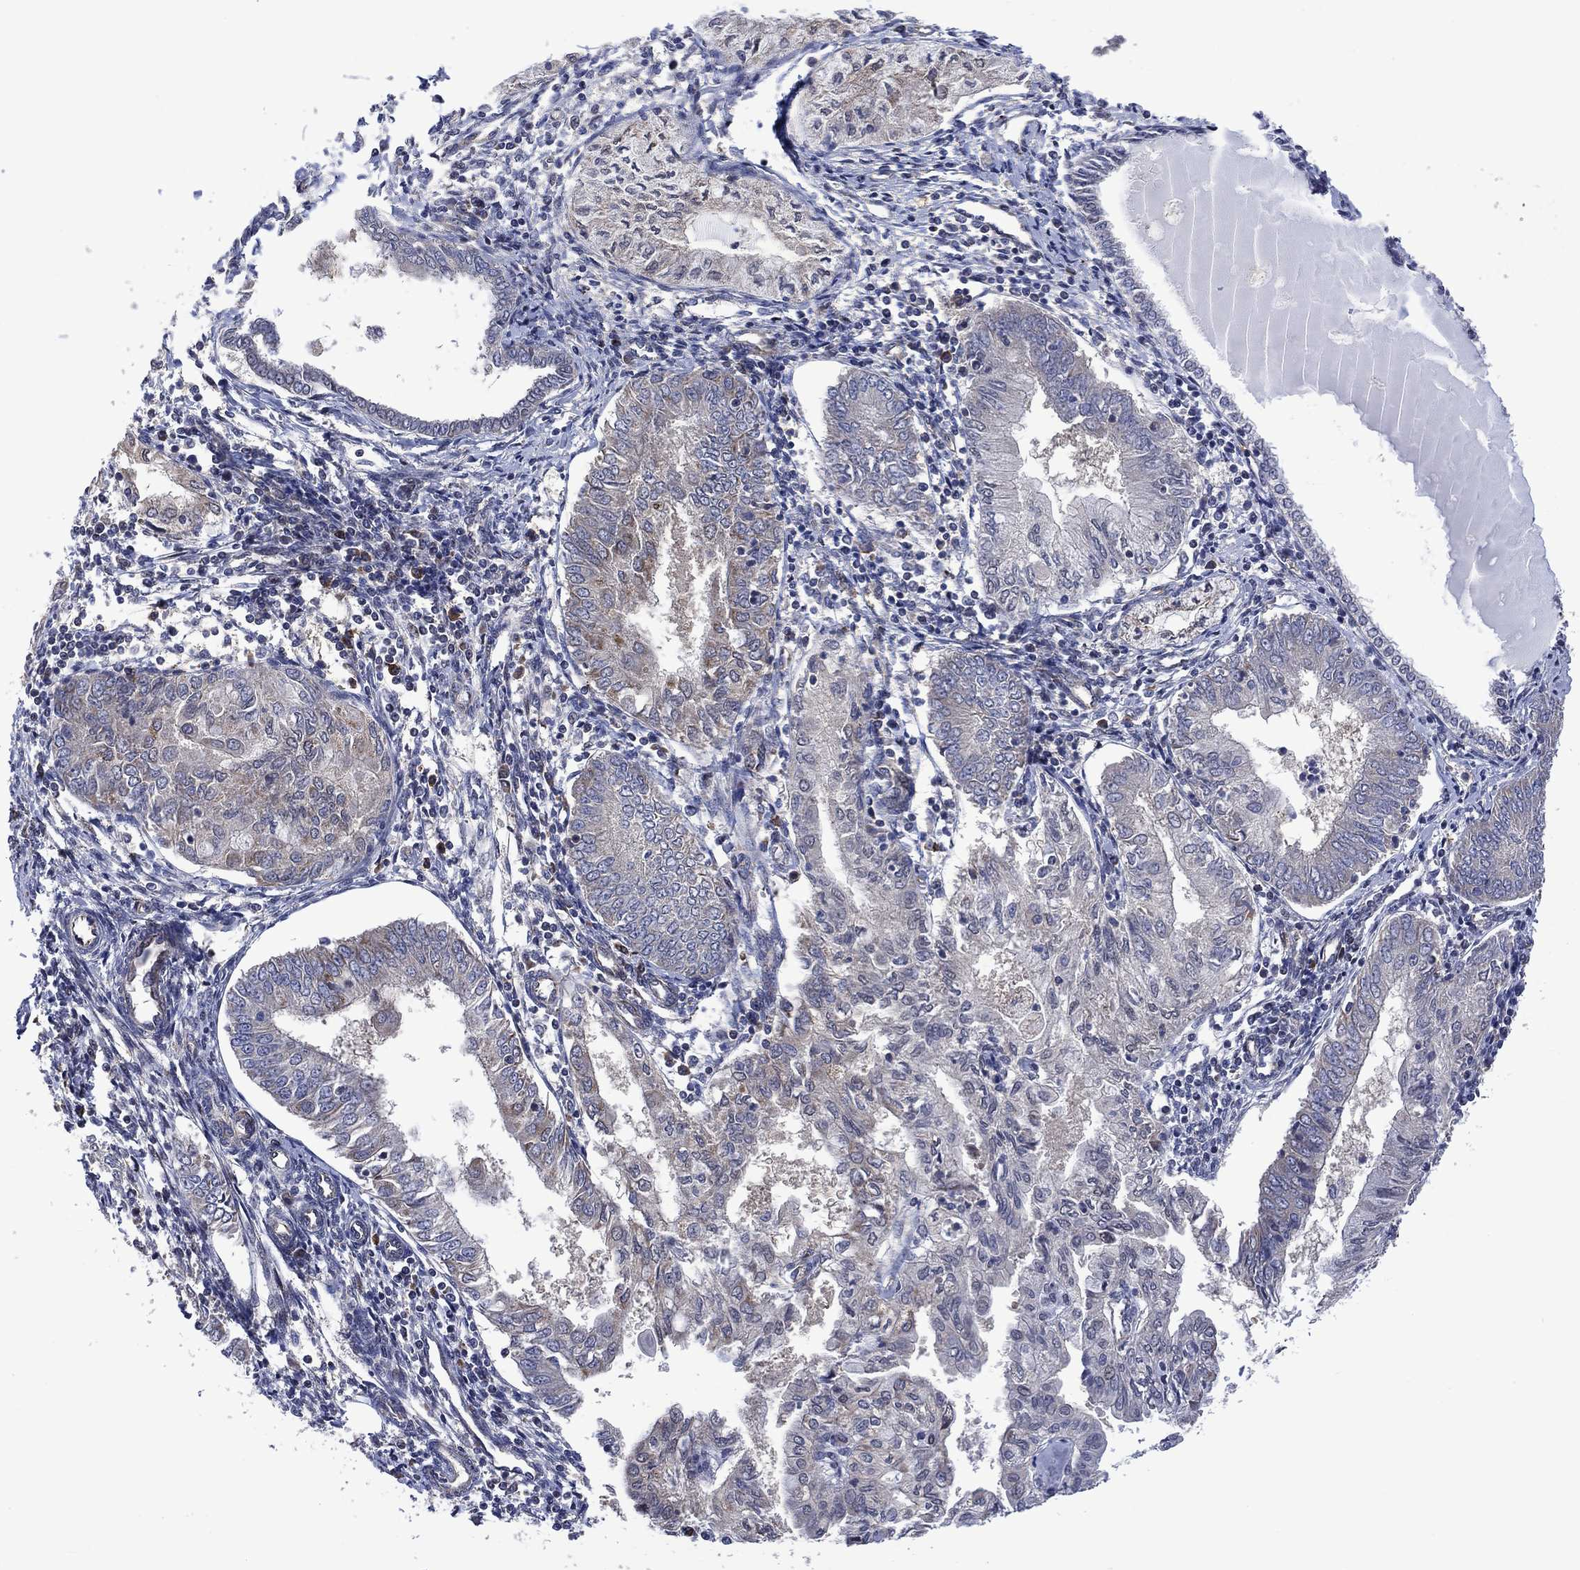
{"staining": {"intensity": "negative", "quantity": "none", "location": "none"}, "tissue": "endometrial cancer", "cell_type": "Tumor cells", "image_type": "cancer", "snomed": [{"axis": "morphology", "description": "Adenocarcinoma, NOS"}, {"axis": "topography", "description": "Endometrium"}], "caption": "IHC of adenocarcinoma (endometrial) demonstrates no expression in tumor cells.", "gene": "HTD2", "patient": {"sex": "female", "age": 68}}